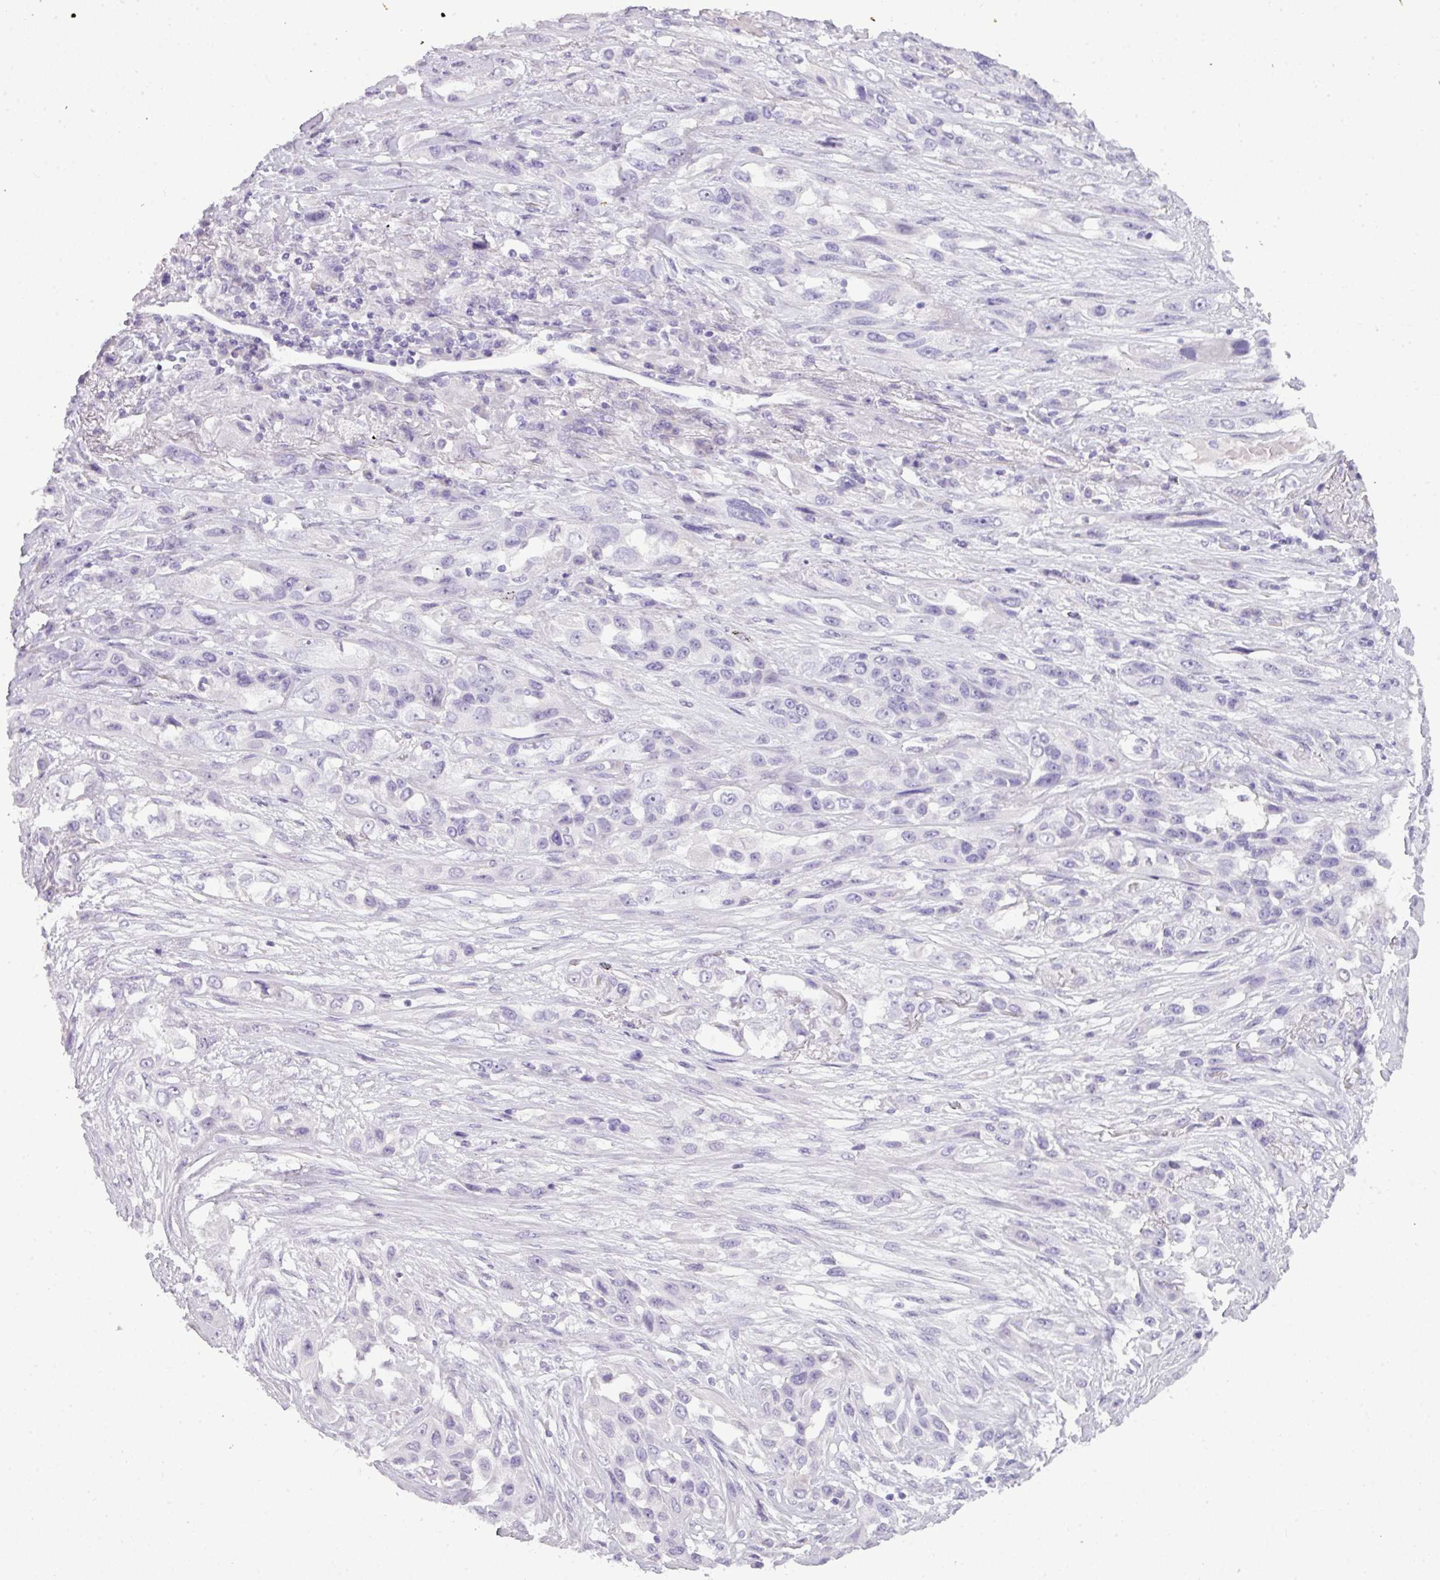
{"staining": {"intensity": "negative", "quantity": "none", "location": "none"}, "tissue": "lung cancer", "cell_type": "Tumor cells", "image_type": "cancer", "snomed": [{"axis": "morphology", "description": "Squamous cell carcinoma, NOS"}, {"axis": "topography", "description": "Lung"}], "caption": "Photomicrograph shows no protein expression in tumor cells of lung cancer (squamous cell carcinoma) tissue.", "gene": "TMEM91", "patient": {"sex": "female", "age": 70}}